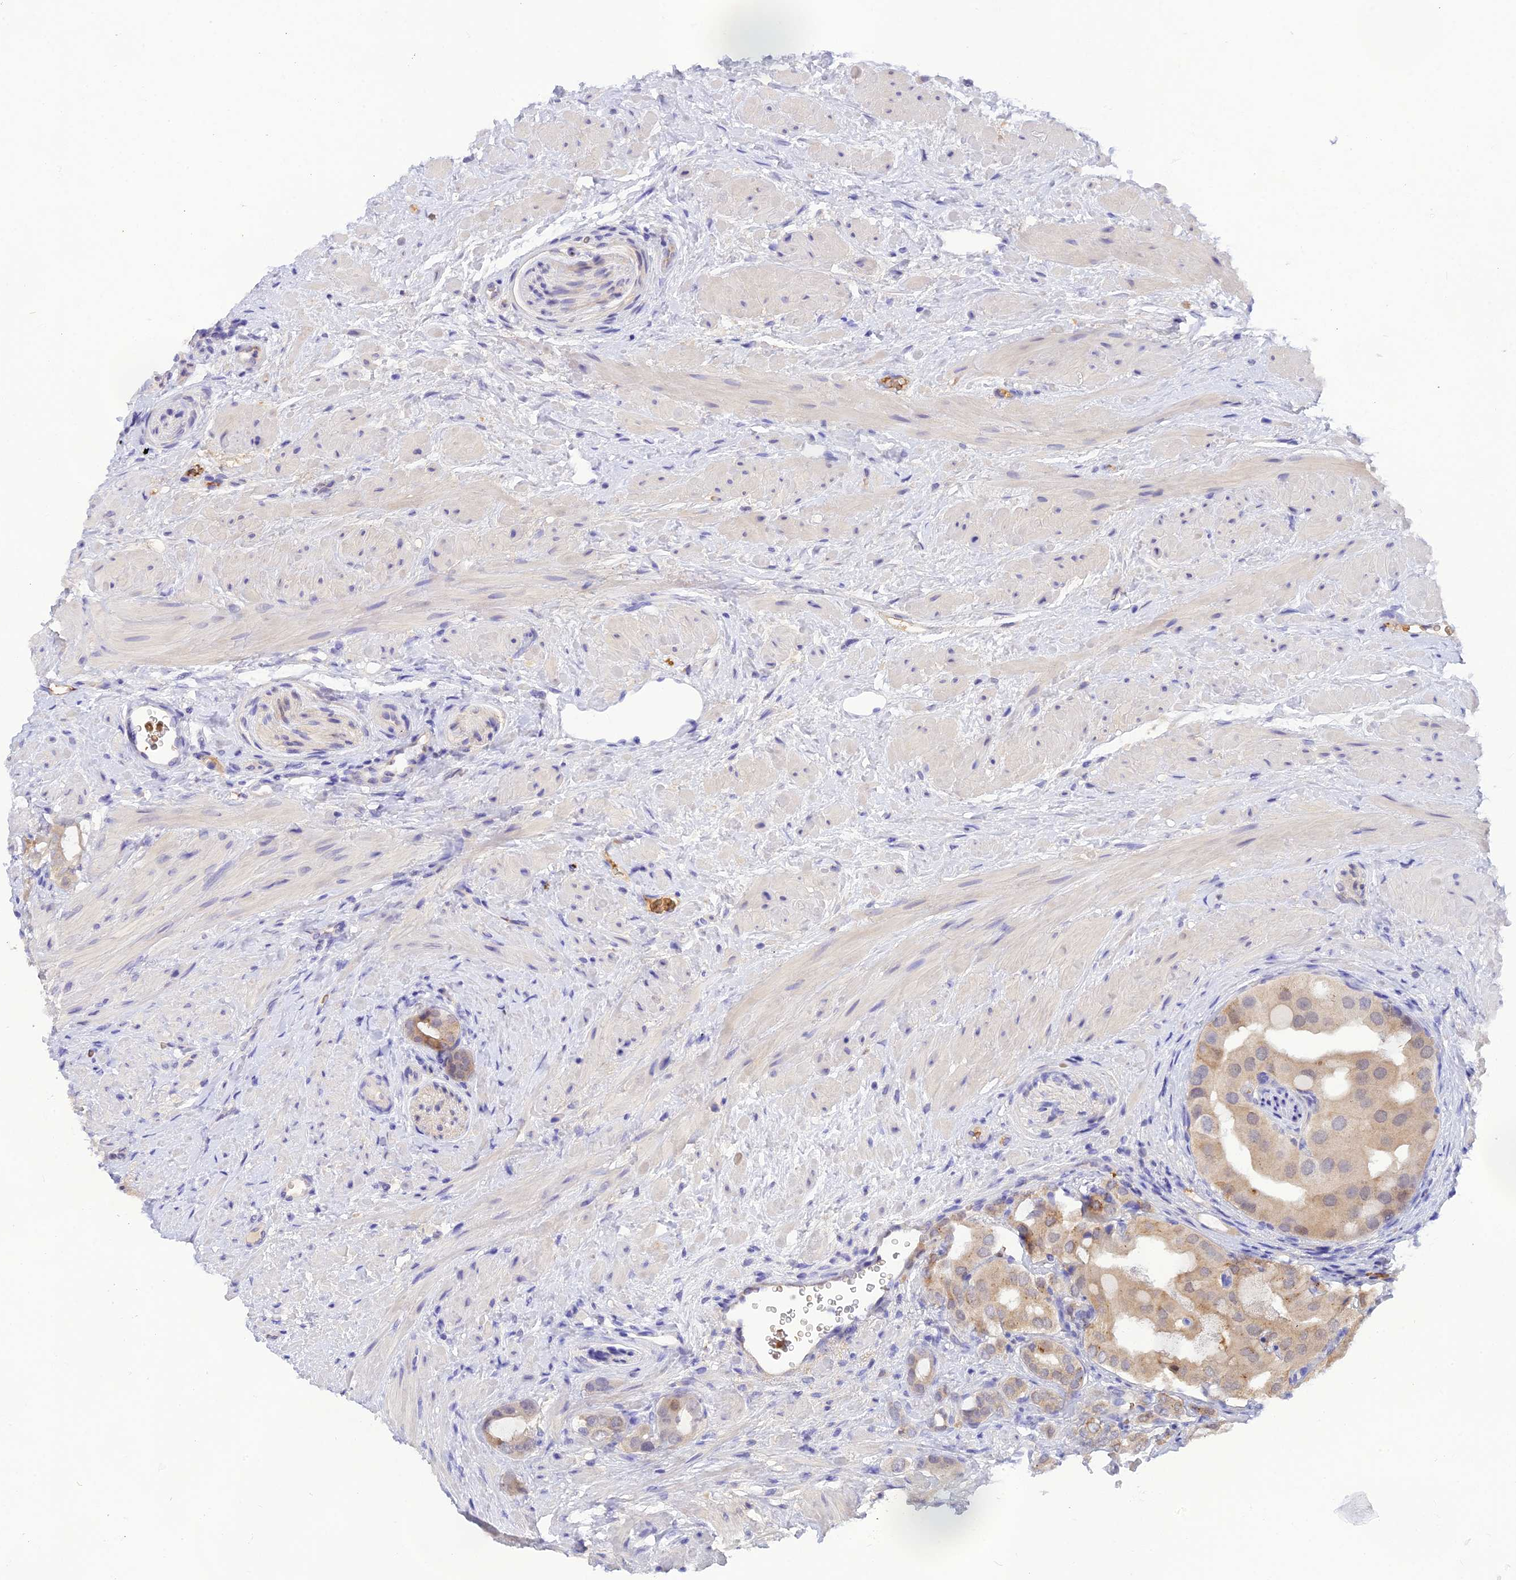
{"staining": {"intensity": "weak", "quantity": "<25%", "location": "cytoplasmic/membranous"}, "tissue": "prostate cancer", "cell_type": "Tumor cells", "image_type": "cancer", "snomed": [{"axis": "morphology", "description": "Adenocarcinoma, Low grade"}, {"axis": "topography", "description": "Prostate"}], "caption": "Low-grade adenocarcinoma (prostate) was stained to show a protein in brown. There is no significant positivity in tumor cells.", "gene": "HDHD2", "patient": {"sex": "male", "age": 57}}